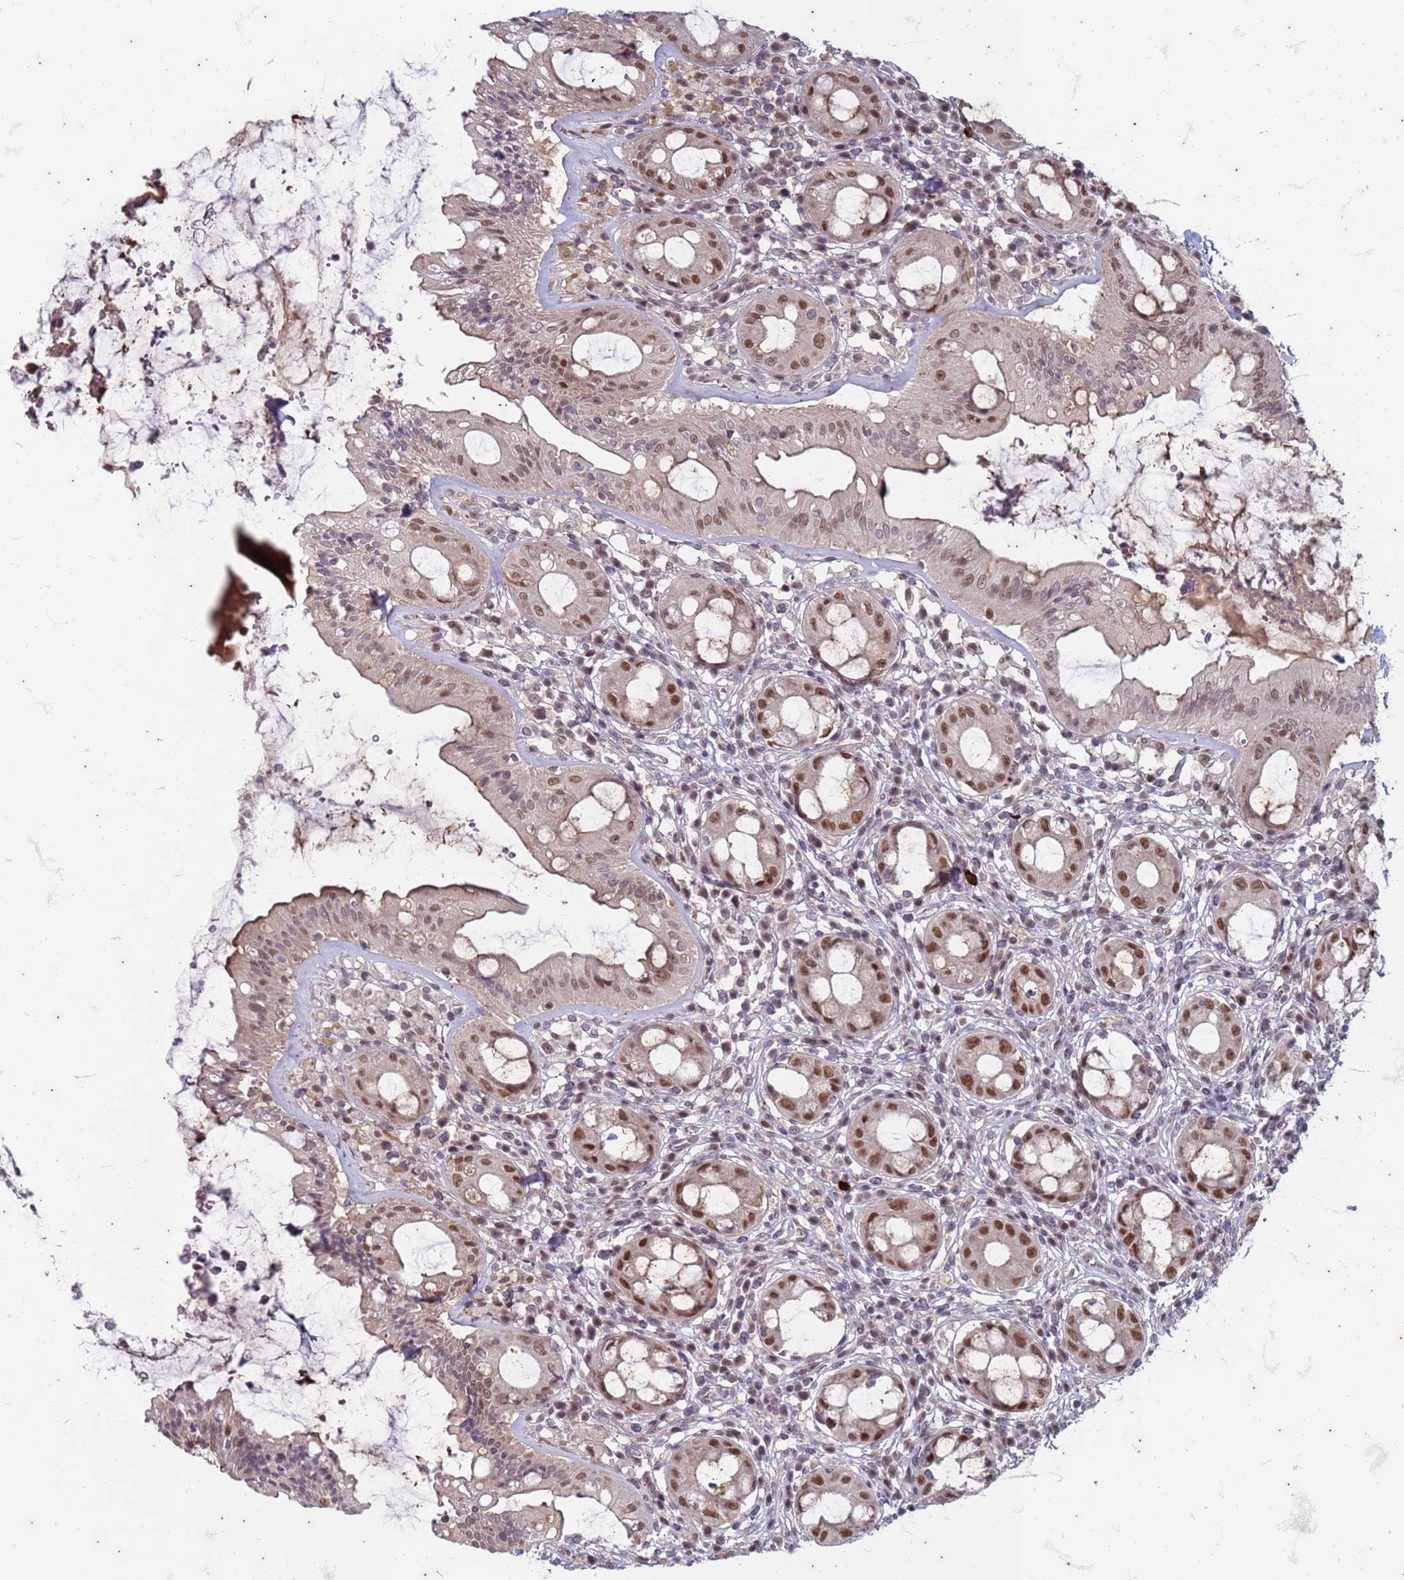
{"staining": {"intensity": "moderate", "quantity": ">75%", "location": "nuclear"}, "tissue": "rectum", "cell_type": "Glandular cells", "image_type": "normal", "snomed": [{"axis": "morphology", "description": "Normal tissue, NOS"}, {"axis": "topography", "description": "Rectum"}], "caption": "IHC (DAB (3,3'-diaminobenzidine)) staining of normal human rectum reveals moderate nuclear protein staining in about >75% of glandular cells.", "gene": "TRMT6", "patient": {"sex": "female", "age": 57}}